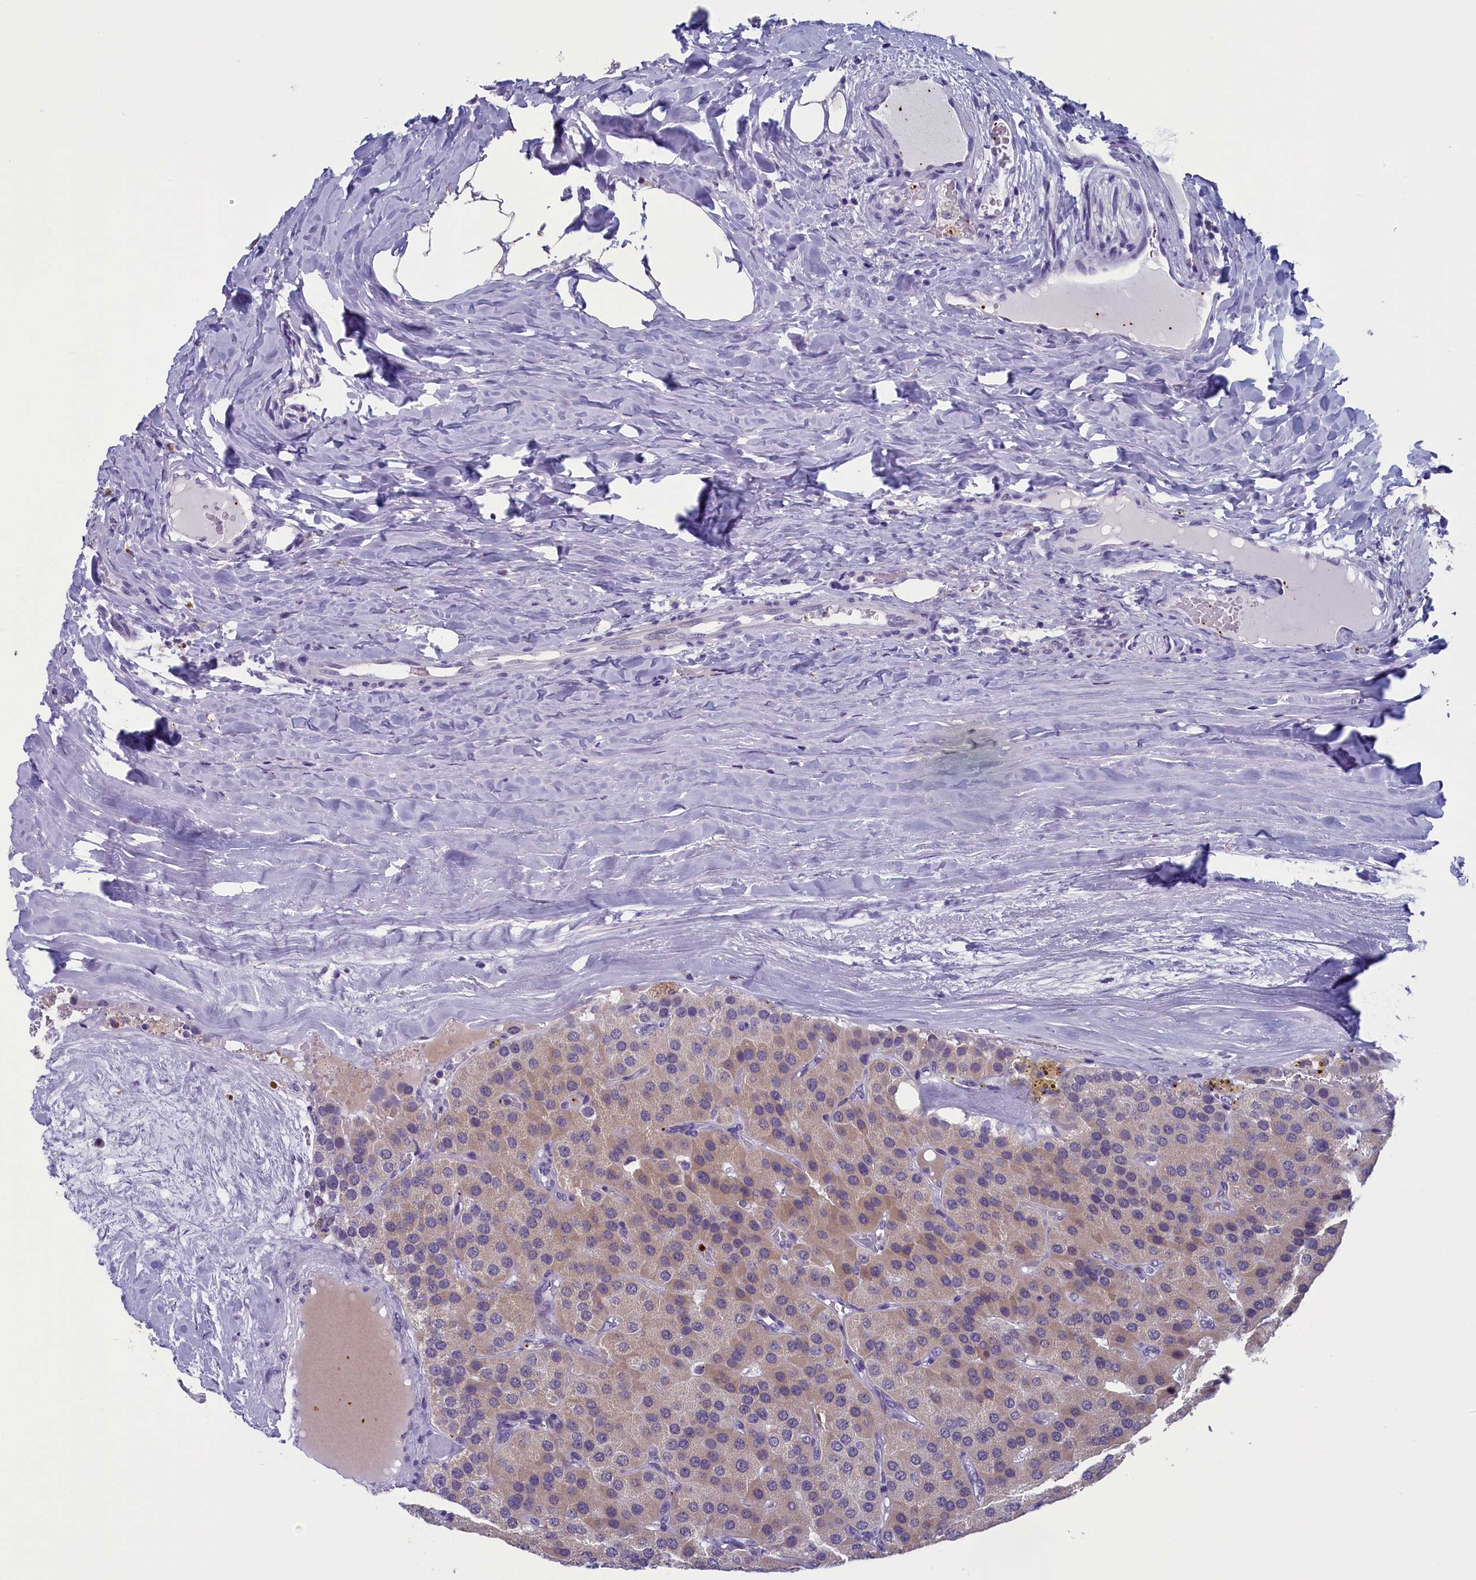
{"staining": {"intensity": "weak", "quantity": ">75%", "location": "cytoplasmic/membranous"}, "tissue": "parathyroid gland", "cell_type": "Glandular cells", "image_type": "normal", "snomed": [{"axis": "morphology", "description": "Normal tissue, NOS"}, {"axis": "morphology", "description": "Adenoma, NOS"}, {"axis": "topography", "description": "Parathyroid gland"}], "caption": "IHC of benign parathyroid gland demonstrates low levels of weak cytoplasmic/membranous staining in approximately >75% of glandular cells.", "gene": "AIFM2", "patient": {"sex": "female", "age": 86}}